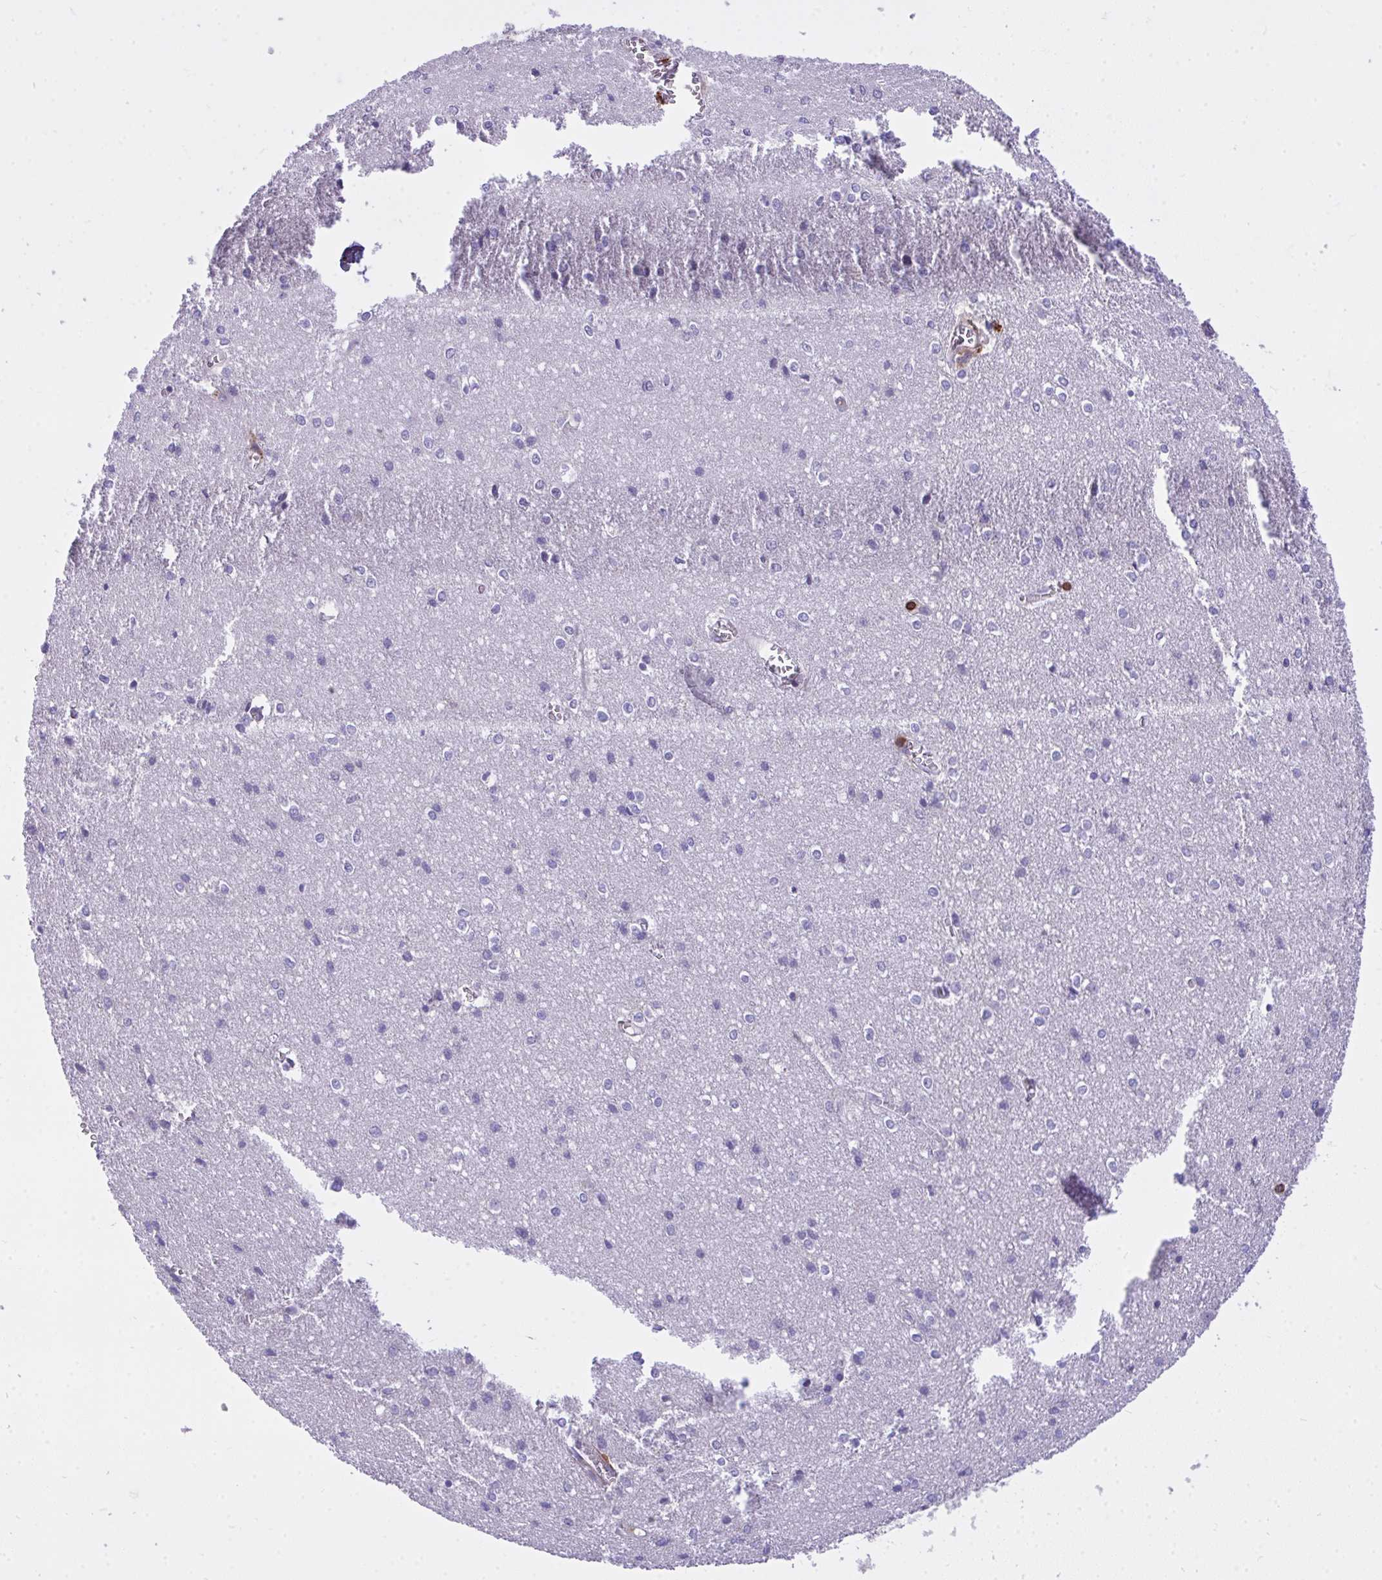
{"staining": {"intensity": "negative", "quantity": "none", "location": "none"}, "tissue": "cerebral cortex", "cell_type": "Endothelial cells", "image_type": "normal", "snomed": [{"axis": "morphology", "description": "Normal tissue, NOS"}, {"axis": "topography", "description": "Cerebral cortex"}], "caption": "There is no significant staining in endothelial cells of cerebral cortex.", "gene": "AP5M1", "patient": {"sex": "male", "age": 37}}